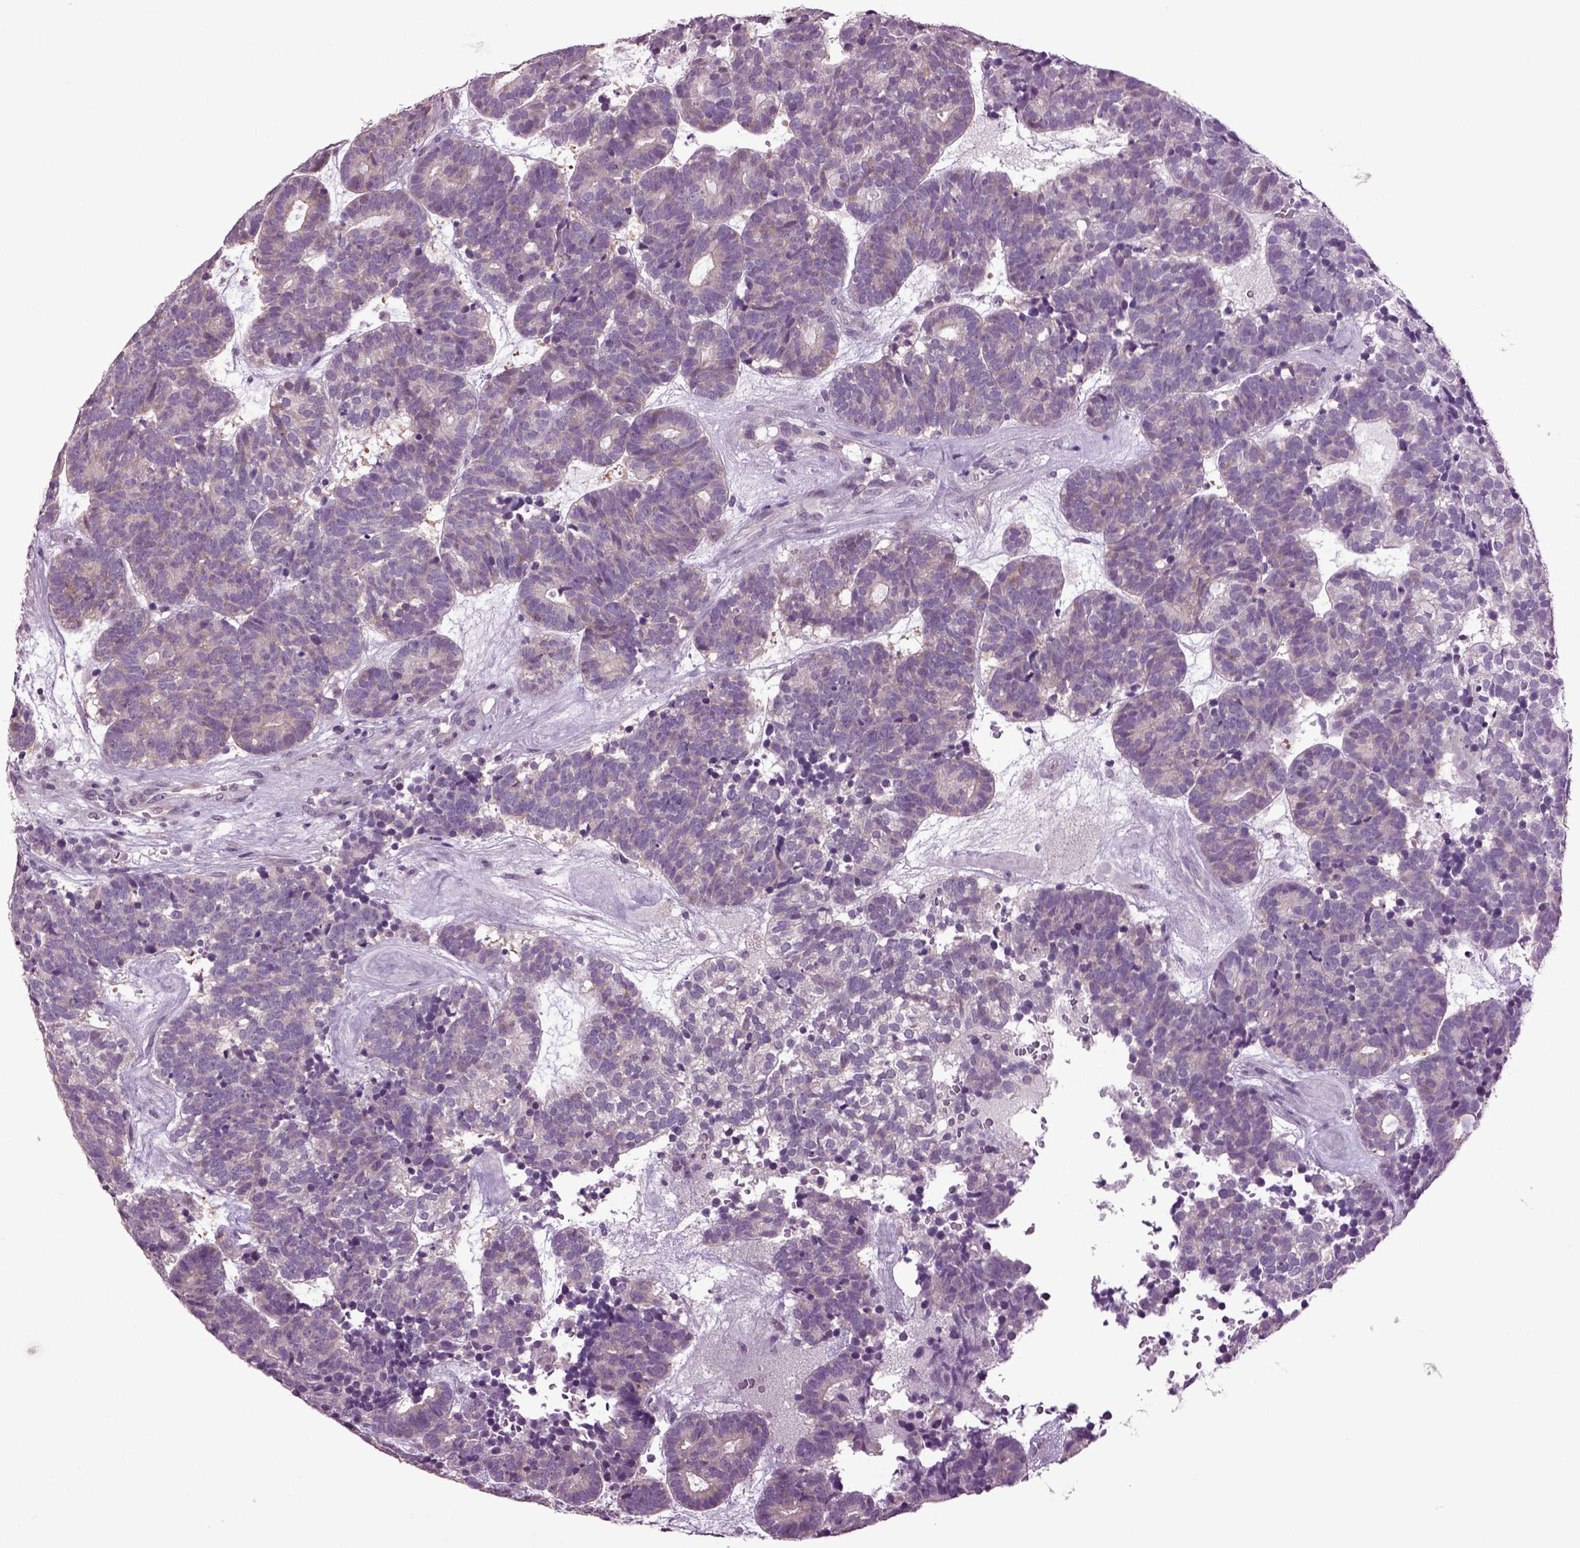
{"staining": {"intensity": "weak", "quantity": "<25%", "location": "cytoplasmic/membranous"}, "tissue": "head and neck cancer", "cell_type": "Tumor cells", "image_type": "cancer", "snomed": [{"axis": "morphology", "description": "Adenocarcinoma, NOS"}, {"axis": "topography", "description": "Head-Neck"}], "caption": "A photomicrograph of human head and neck adenocarcinoma is negative for staining in tumor cells.", "gene": "PLCH2", "patient": {"sex": "female", "age": 81}}